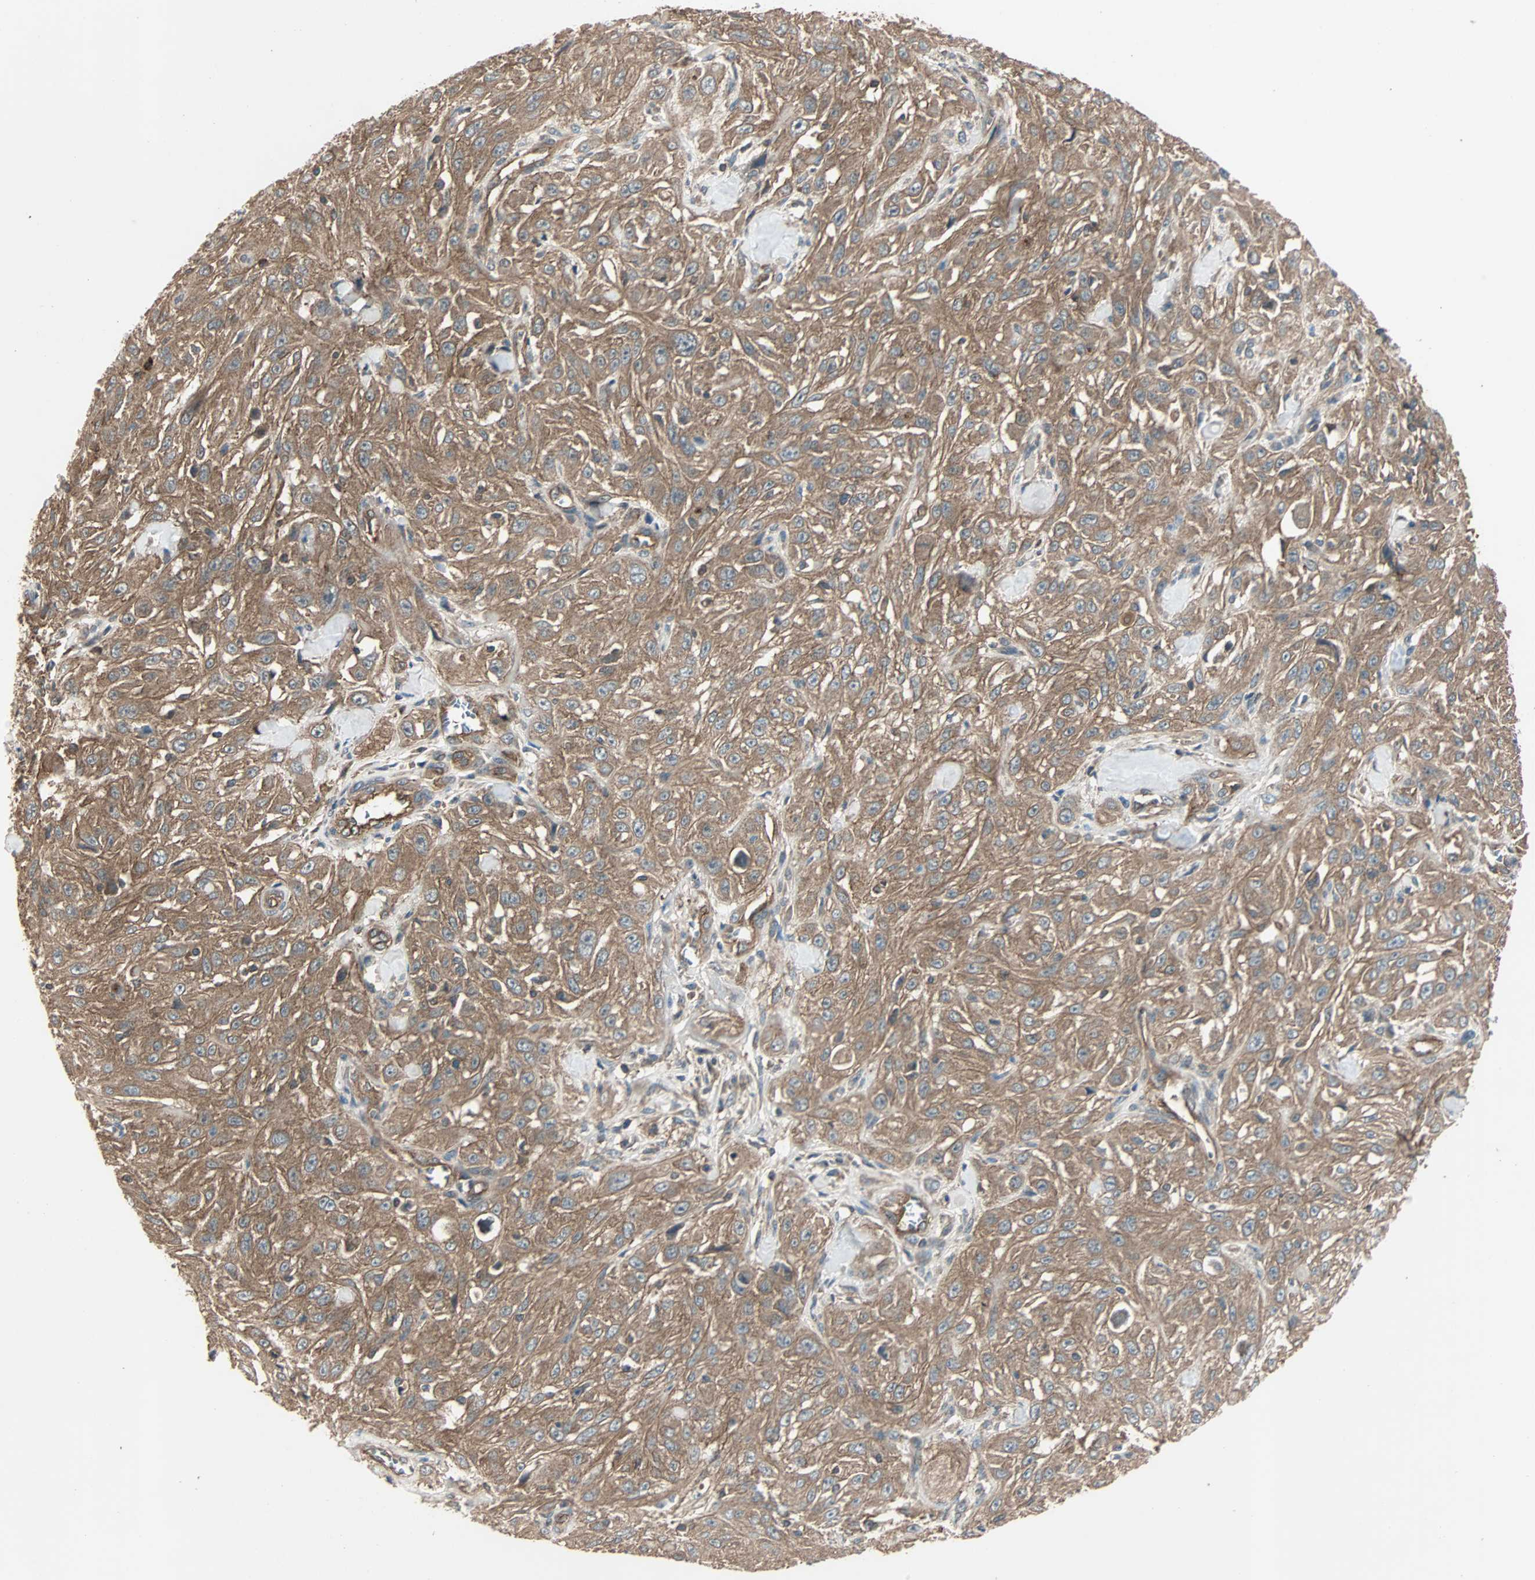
{"staining": {"intensity": "moderate", "quantity": ">75%", "location": "cytoplasmic/membranous"}, "tissue": "skin cancer", "cell_type": "Tumor cells", "image_type": "cancer", "snomed": [{"axis": "morphology", "description": "Squamous cell carcinoma, NOS"}, {"axis": "morphology", "description": "Squamous cell carcinoma, metastatic, NOS"}, {"axis": "topography", "description": "Skin"}, {"axis": "topography", "description": "Lymph node"}], "caption": "Immunohistochemistry photomicrograph of skin squamous cell carcinoma stained for a protein (brown), which shows medium levels of moderate cytoplasmic/membranous positivity in about >75% of tumor cells.", "gene": "GCK", "patient": {"sex": "male", "age": 75}}